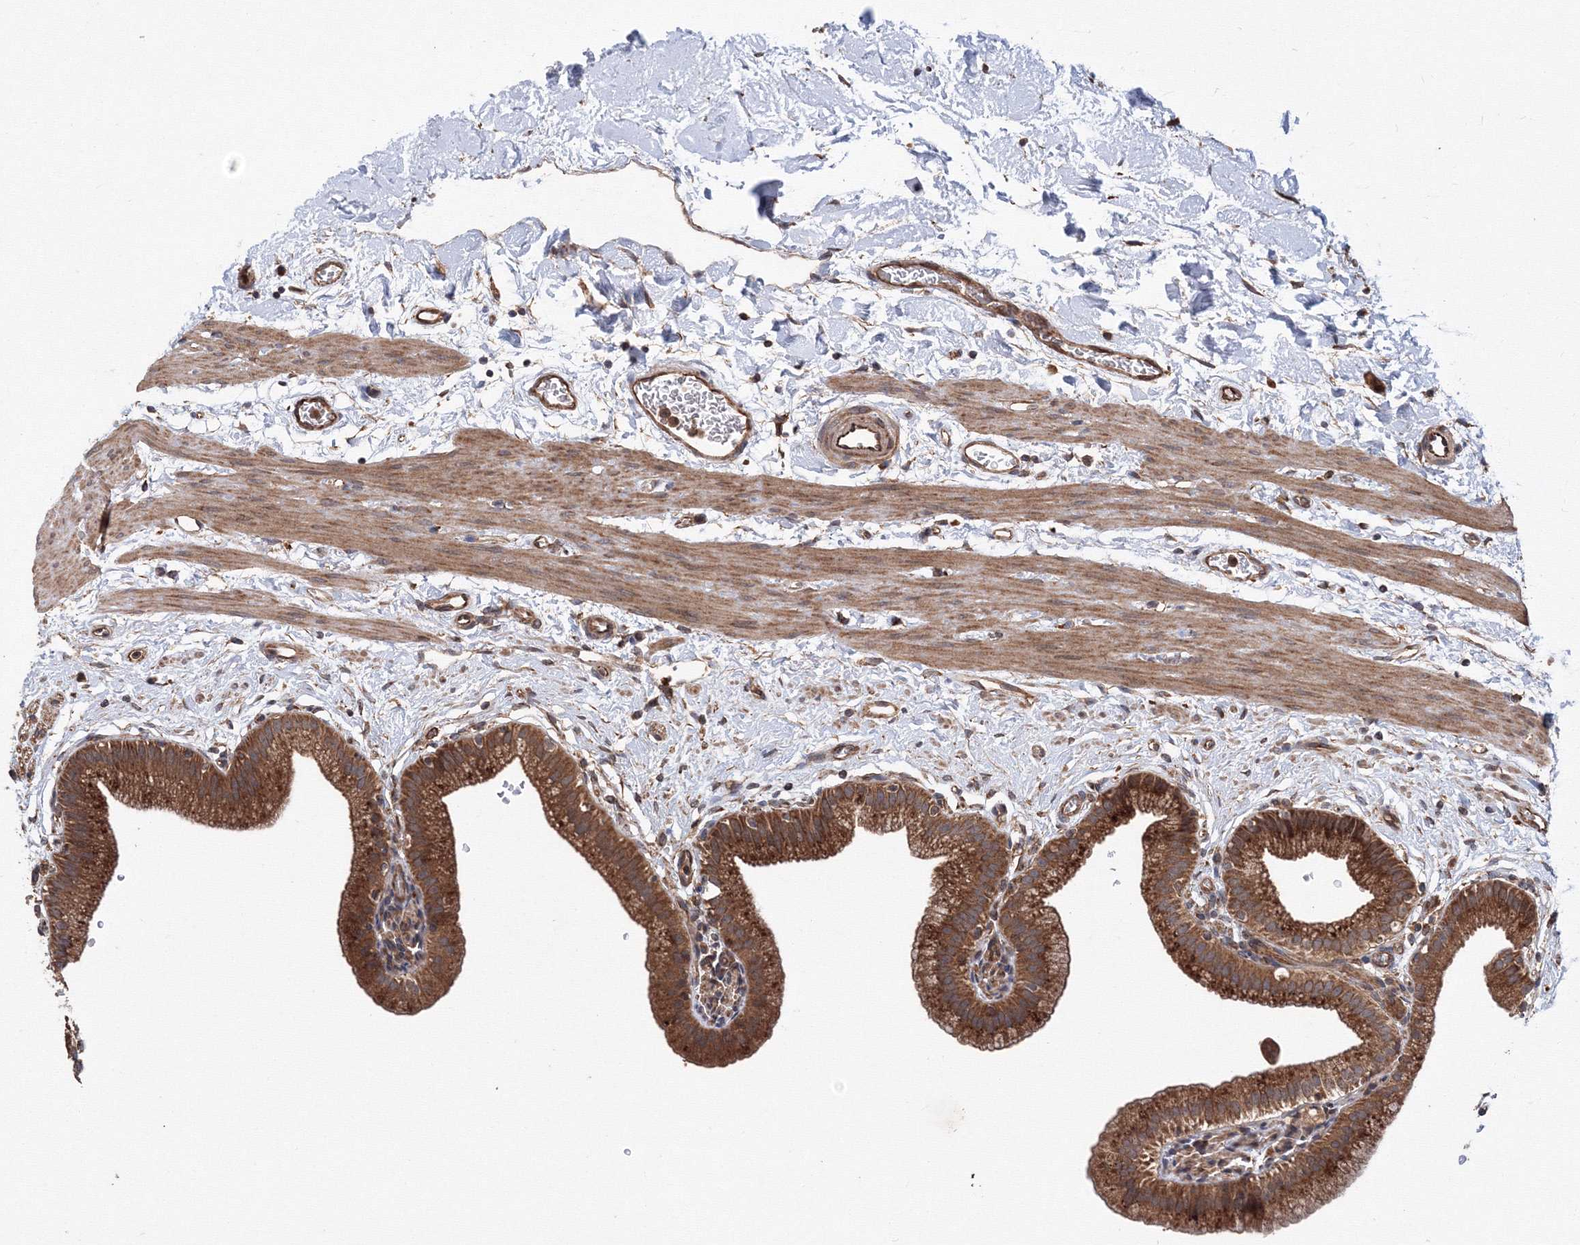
{"staining": {"intensity": "strong", "quantity": ">75%", "location": "cytoplasmic/membranous"}, "tissue": "gallbladder", "cell_type": "Glandular cells", "image_type": "normal", "snomed": [{"axis": "morphology", "description": "Normal tissue, NOS"}, {"axis": "topography", "description": "Gallbladder"}], "caption": "Immunohistochemistry photomicrograph of benign gallbladder: human gallbladder stained using IHC displays high levels of strong protein expression localized specifically in the cytoplasmic/membranous of glandular cells, appearing as a cytoplasmic/membranous brown color.", "gene": "ATG3", "patient": {"sex": "male", "age": 55}}